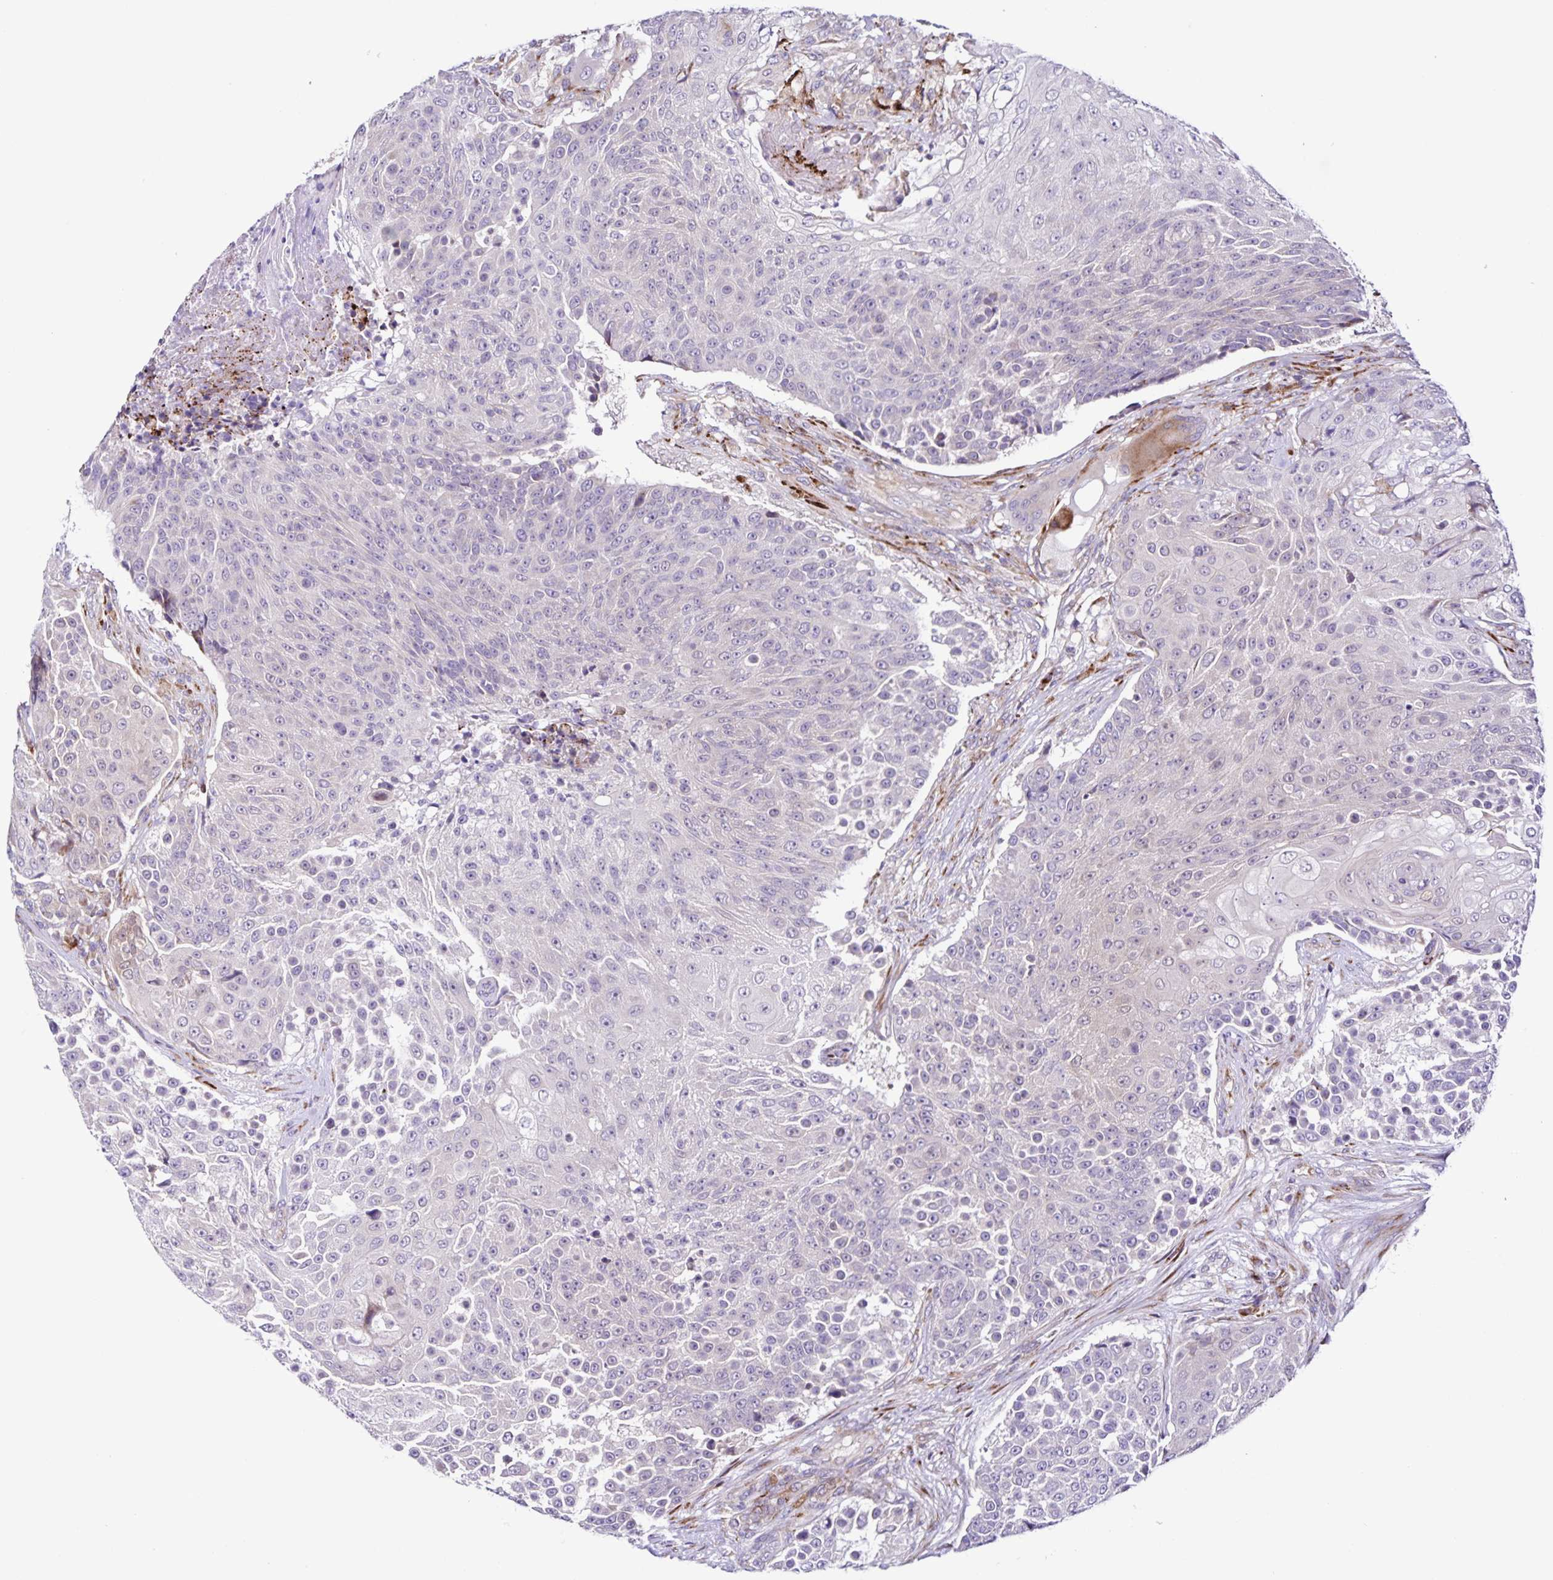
{"staining": {"intensity": "negative", "quantity": "none", "location": "none"}, "tissue": "urothelial cancer", "cell_type": "Tumor cells", "image_type": "cancer", "snomed": [{"axis": "morphology", "description": "Urothelial carcinoma, High grade"}, {"axis": "topography", "description": "Urinary bladder"}], "caption": "Human urothelial cancer stained for a protein using IHC displays no expression in tumor cells.", "gene": "OSBPL5", "patient": {"sex": "female", "age": 63}}